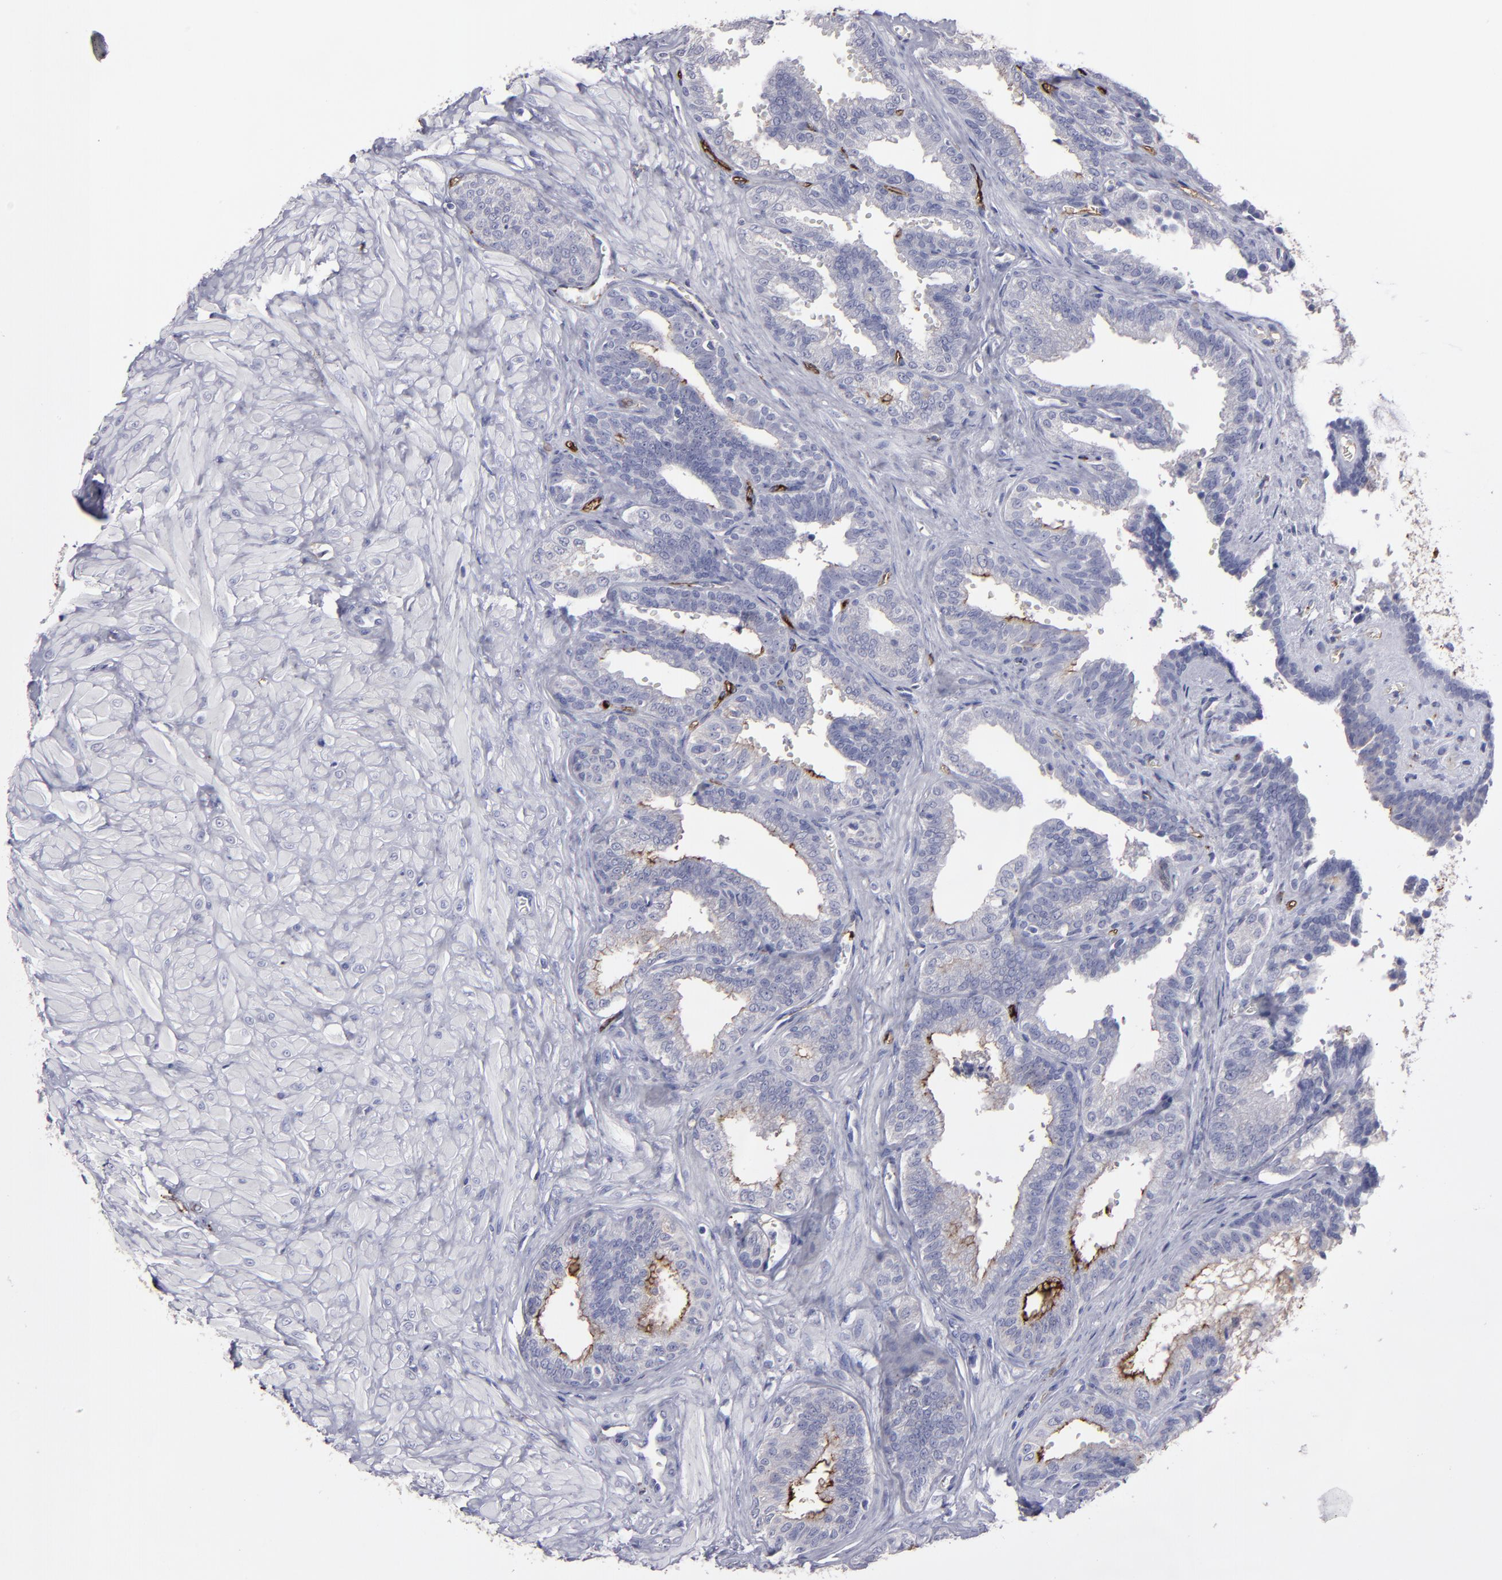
{"staining": {"intensity": "negative", "quantity": "none", "location": "none"}, "tissue": "seminal vesicle", "cell_type": "Glandular cells", "image_type": "normal", "snomed": [{"axis": "morphology", "description": "Normal tissue, NOS"}, {"axis": "topography", "description": "Seminal veicle"}], "caption": "Immunohistochemical staining of unremarkable human seminal vesicle exhibits no significant positivity in glandular cells.", "gene": "CD36", "patient": {"sex": "male", "age": 26}}